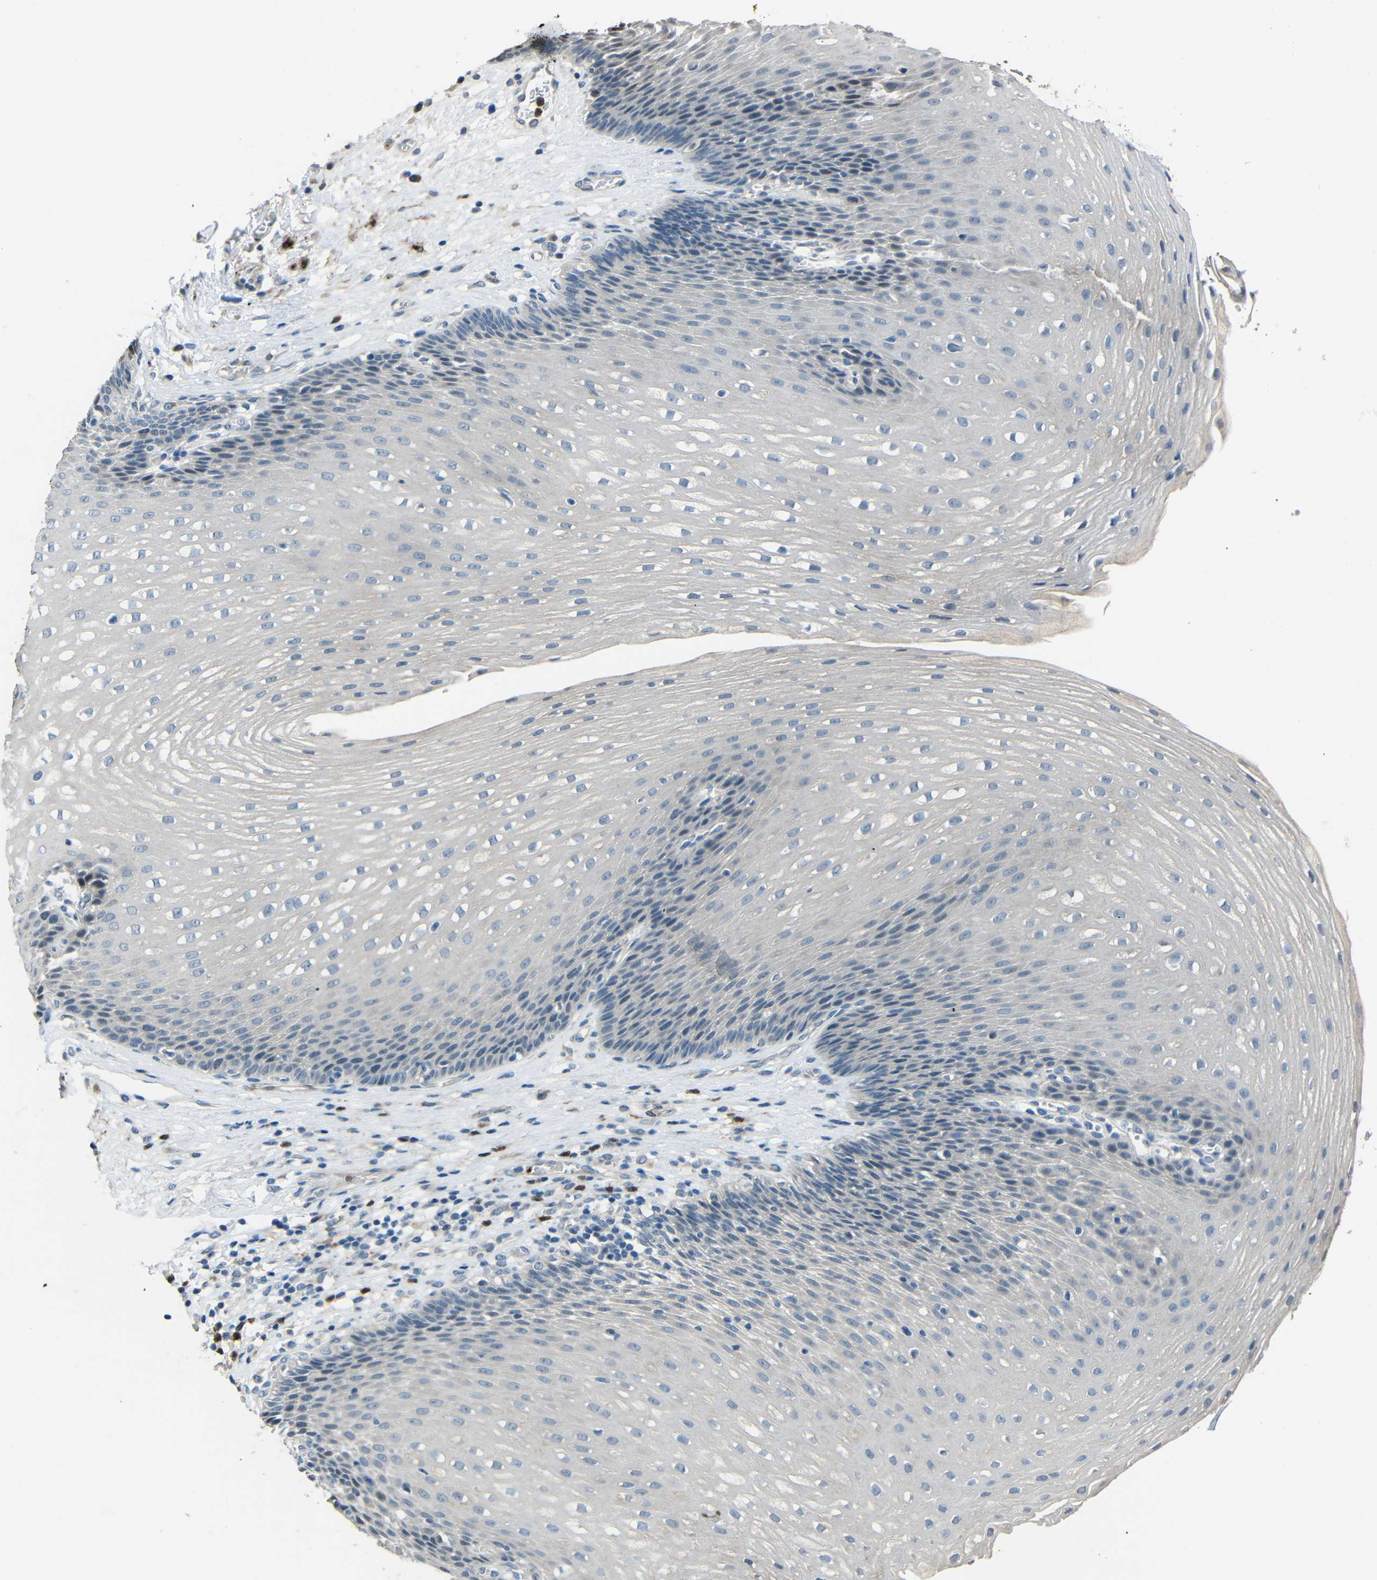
{"staining": {"intensity": "negative", "quantity": "none", "location": "none"}, "tissue": "esophagus", "cell_type": "Squamous epithelial cells", "image_type": "normal", "snomed": [{"axis": "morphology", "description": "Normal tissue, NOS"}, {"axis": "topography", "description": "Esophagus"}], "caption": "IHC micrograph of normal human esophagus stained for a protein (brown), which exhibits no staining in squamous epithelial cells.", "gene": "STBD1", "patient": {"sex": "male", "age": 48}}